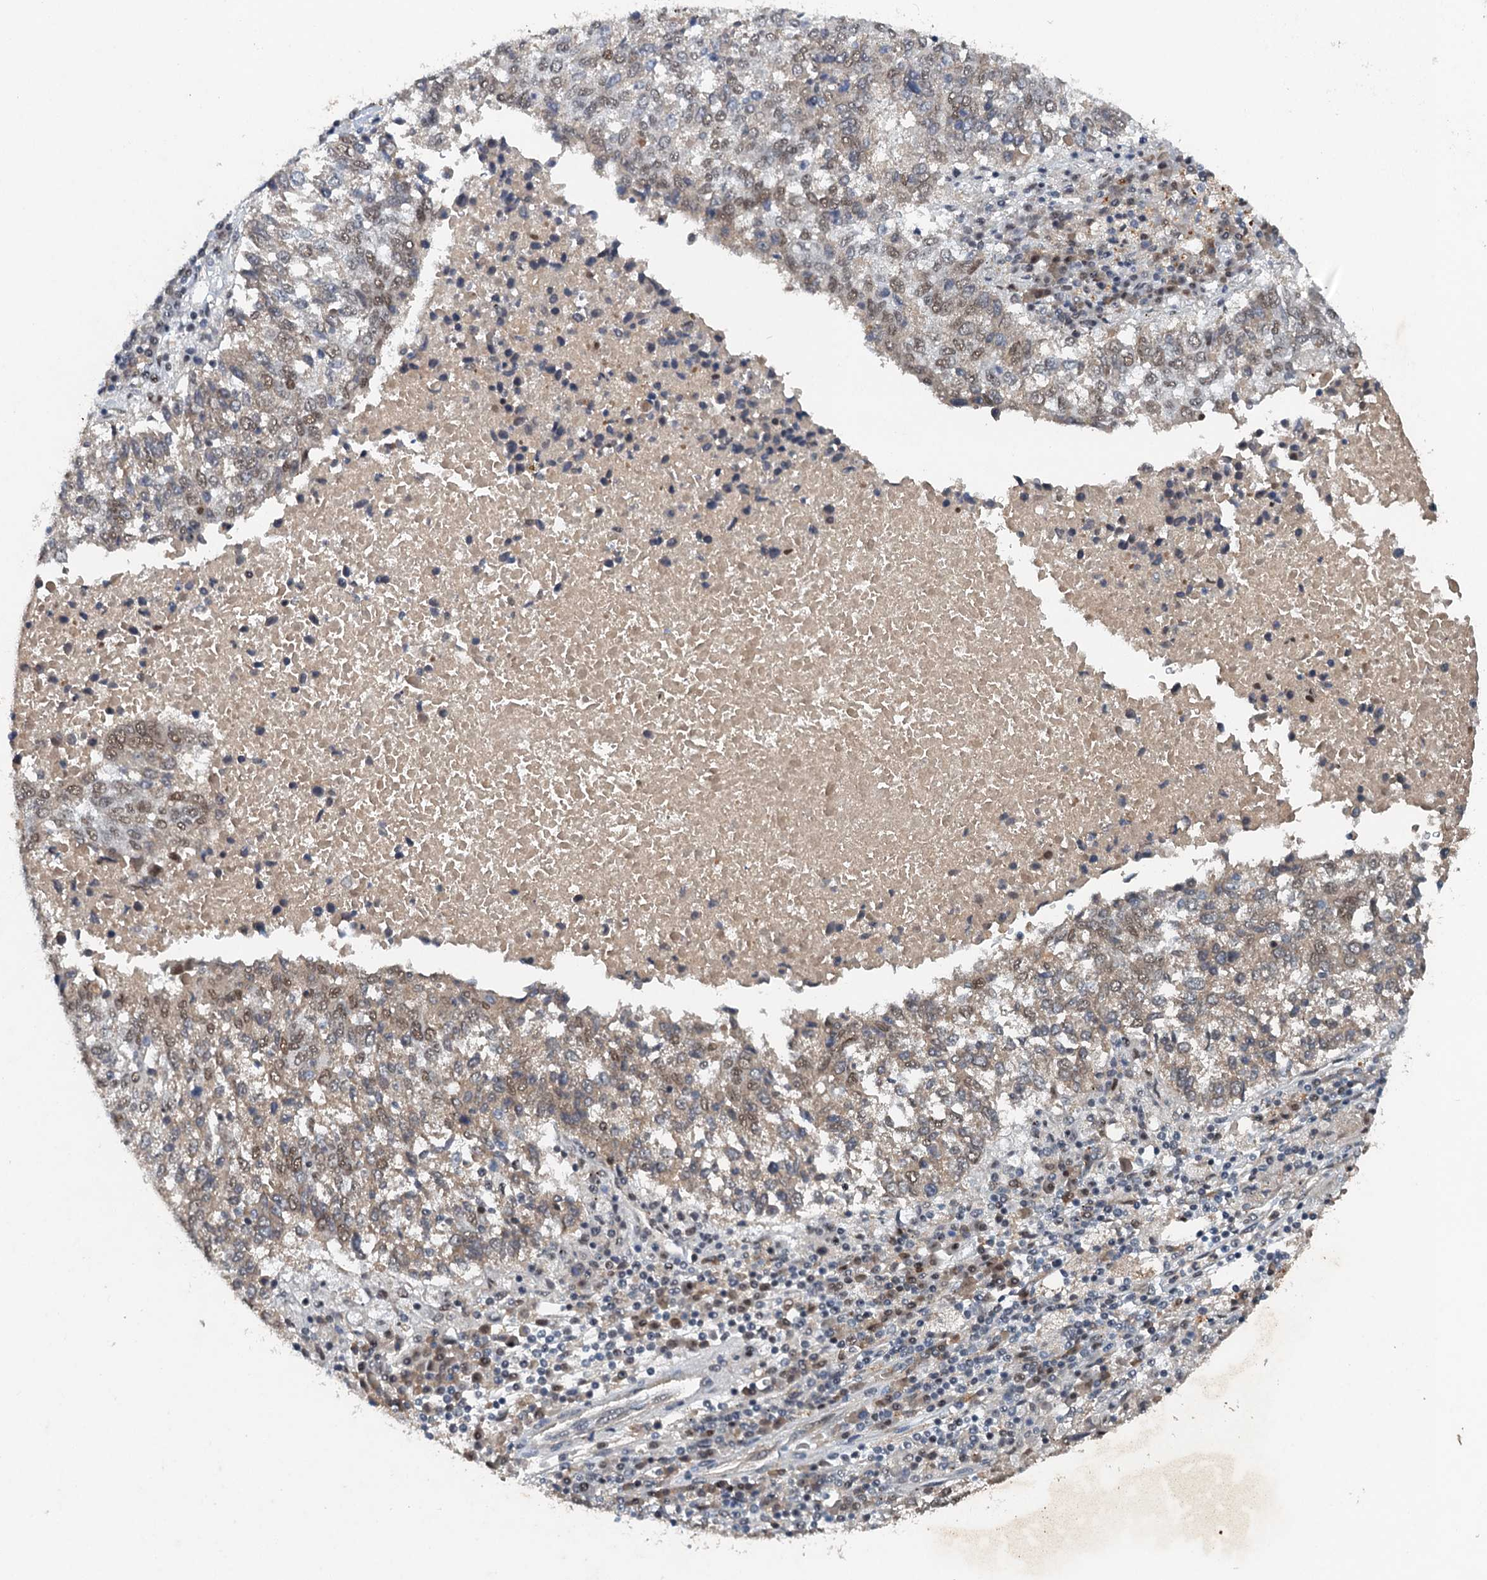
{"staining": {"intensity": "weak", "quantity": "25%-75%", "location": "nuclear"}, "tissue": "lung cancer", "cell_type": "Tumor cells", "image_type": "cancer", "snomed": [{"axis": "morphology", "description": "Squamous cell carcinoma, NOS"}, {"axis": "topography", "description": "Lung"}], "caption": "Human lung cancer (squamous cell carcinoma) stained with a brown dye demonstrates weak nuclear positive positivity in approximately 25%-75% of tumor cells.", "gene": "CSTF3", "patient": {"sex": "male", "age": 73}}